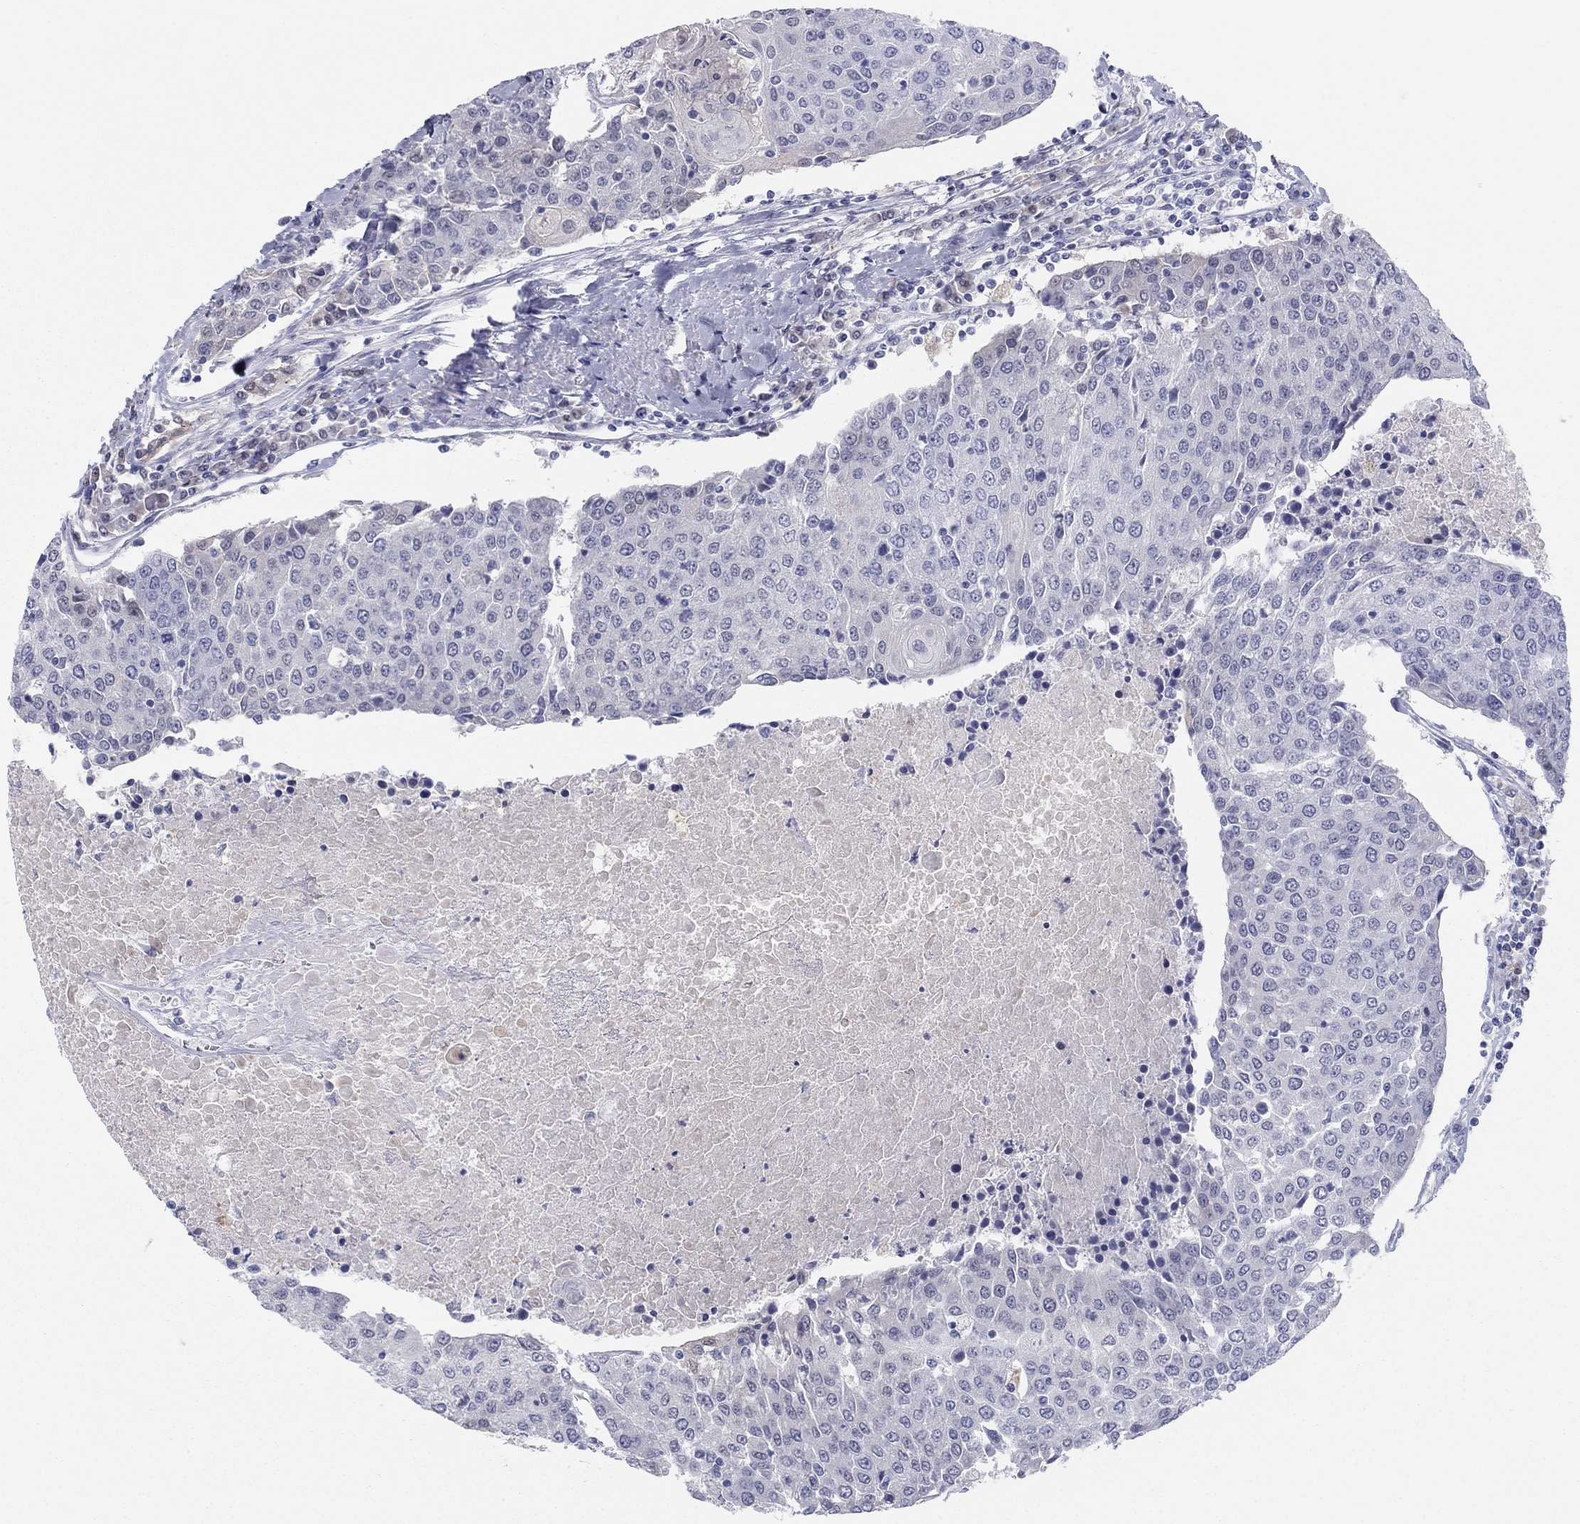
{"staining": {"intensity": "negative", "quantity": "none", "location": "none"}, "tissue": "urothelial cancer", "cell_type": "Tumor cells", "image_type": "cancer", "snomed": [{"axis": "morphology", "description": "Urothelial carcinoma, High grade"}, {"axis": "topography", "description": "Urinary bladder"}], "caption": "Tumor cells show no significant staining in high-grade urothelial carcinoma.", "gene": "PDXK", "patient": {"sex": "female", "age": 85}}